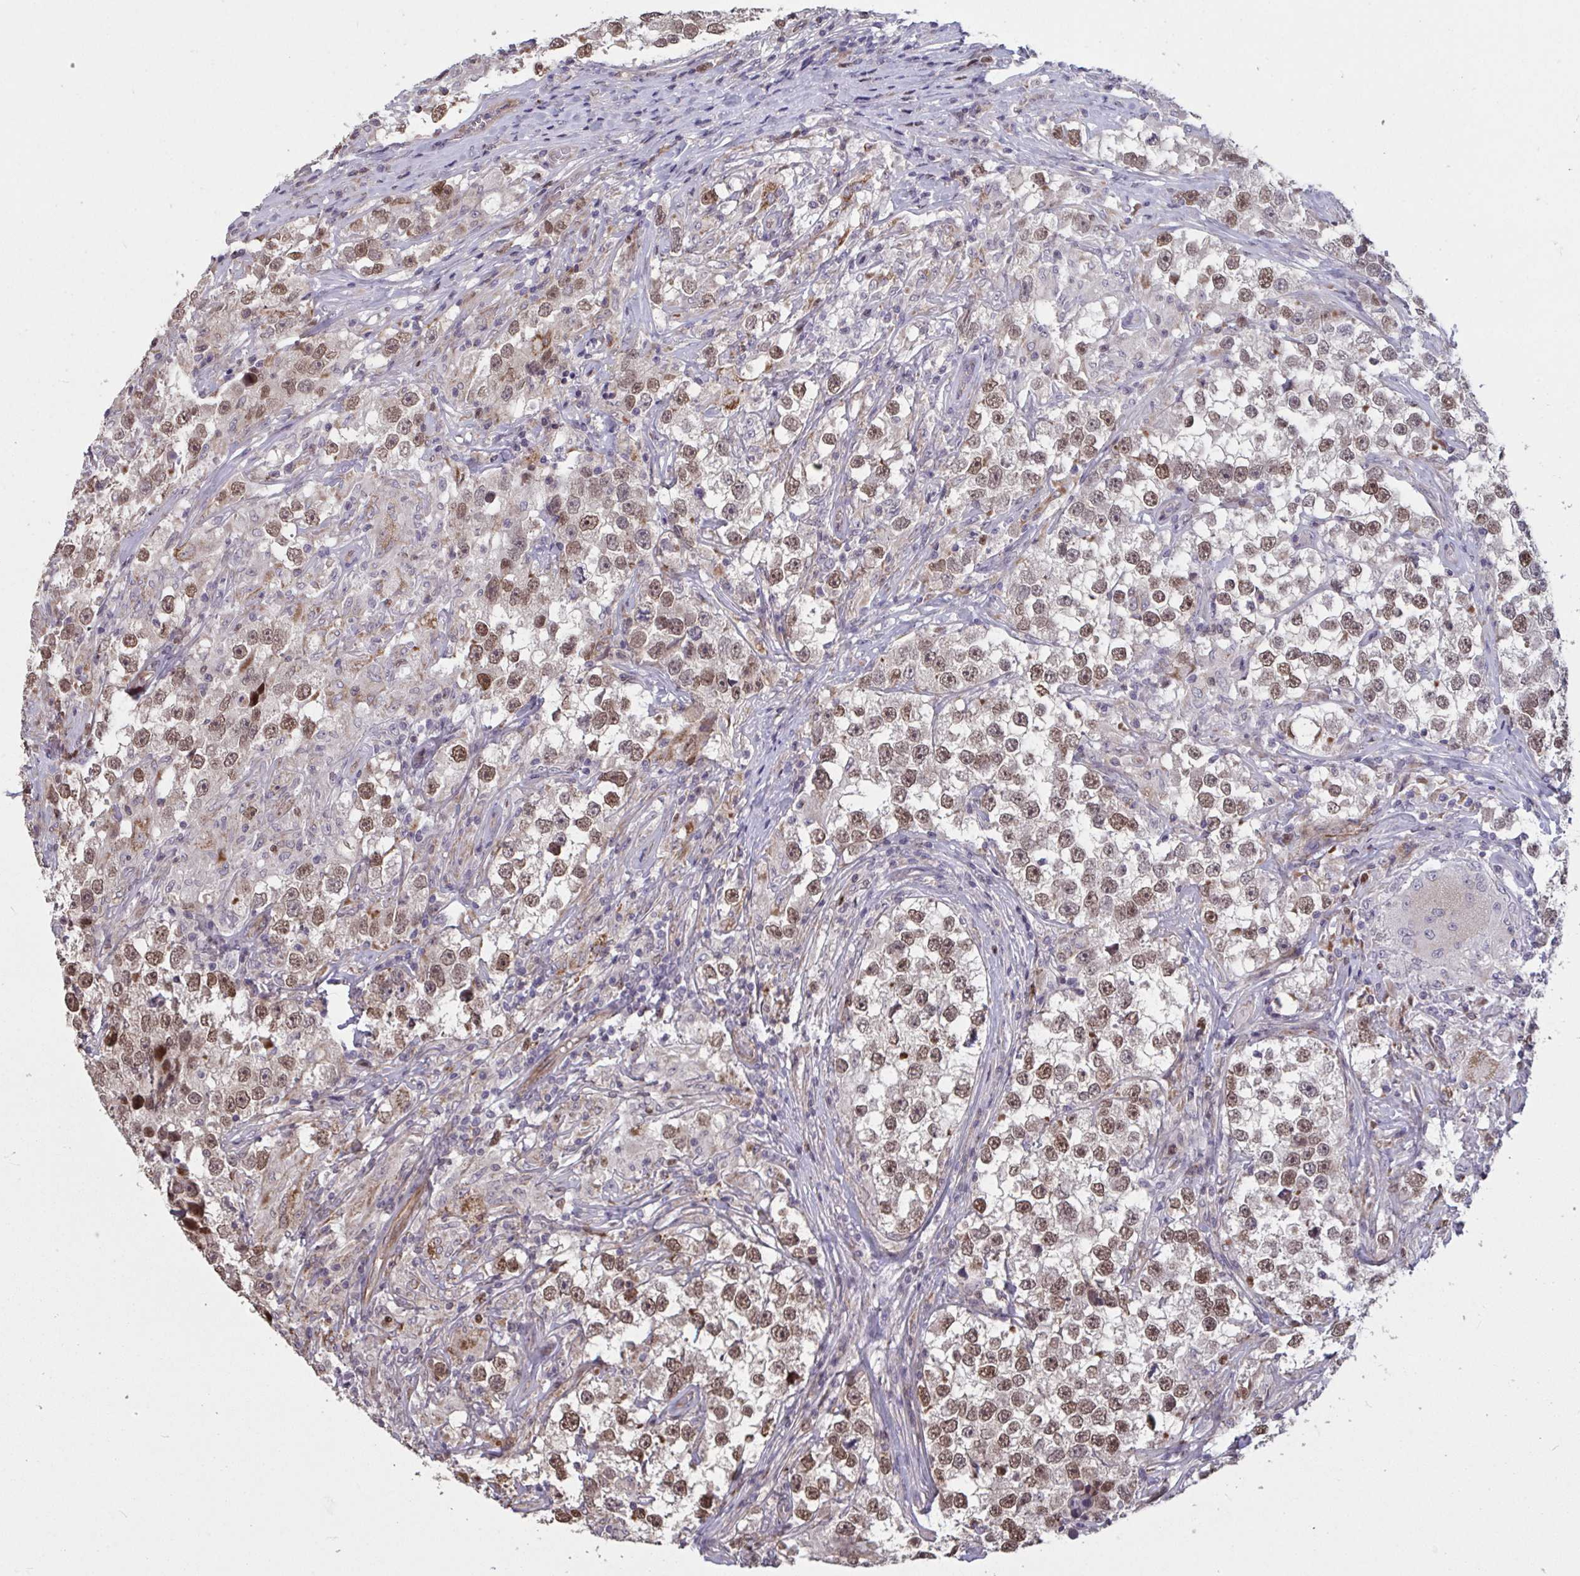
{"staining": {"intensity": "moderate", "quantity": ">75%", "location": "nuclear"}, "tissue": "testis cancer", "cell_type": "Tumor cells", "image_type": "cancer", "snomed": [{"axis": "morphology", "description": "Seminoma, NOS"}, {"axis": "topography", "description": "Testis"}], "caption": "Testis seminoma stained with a brown dye shows moderate nuclear positive positivity in about >75% of tumor cells.", "gene": "IPO5", "patient": {"sex": "male", "age": 46}}